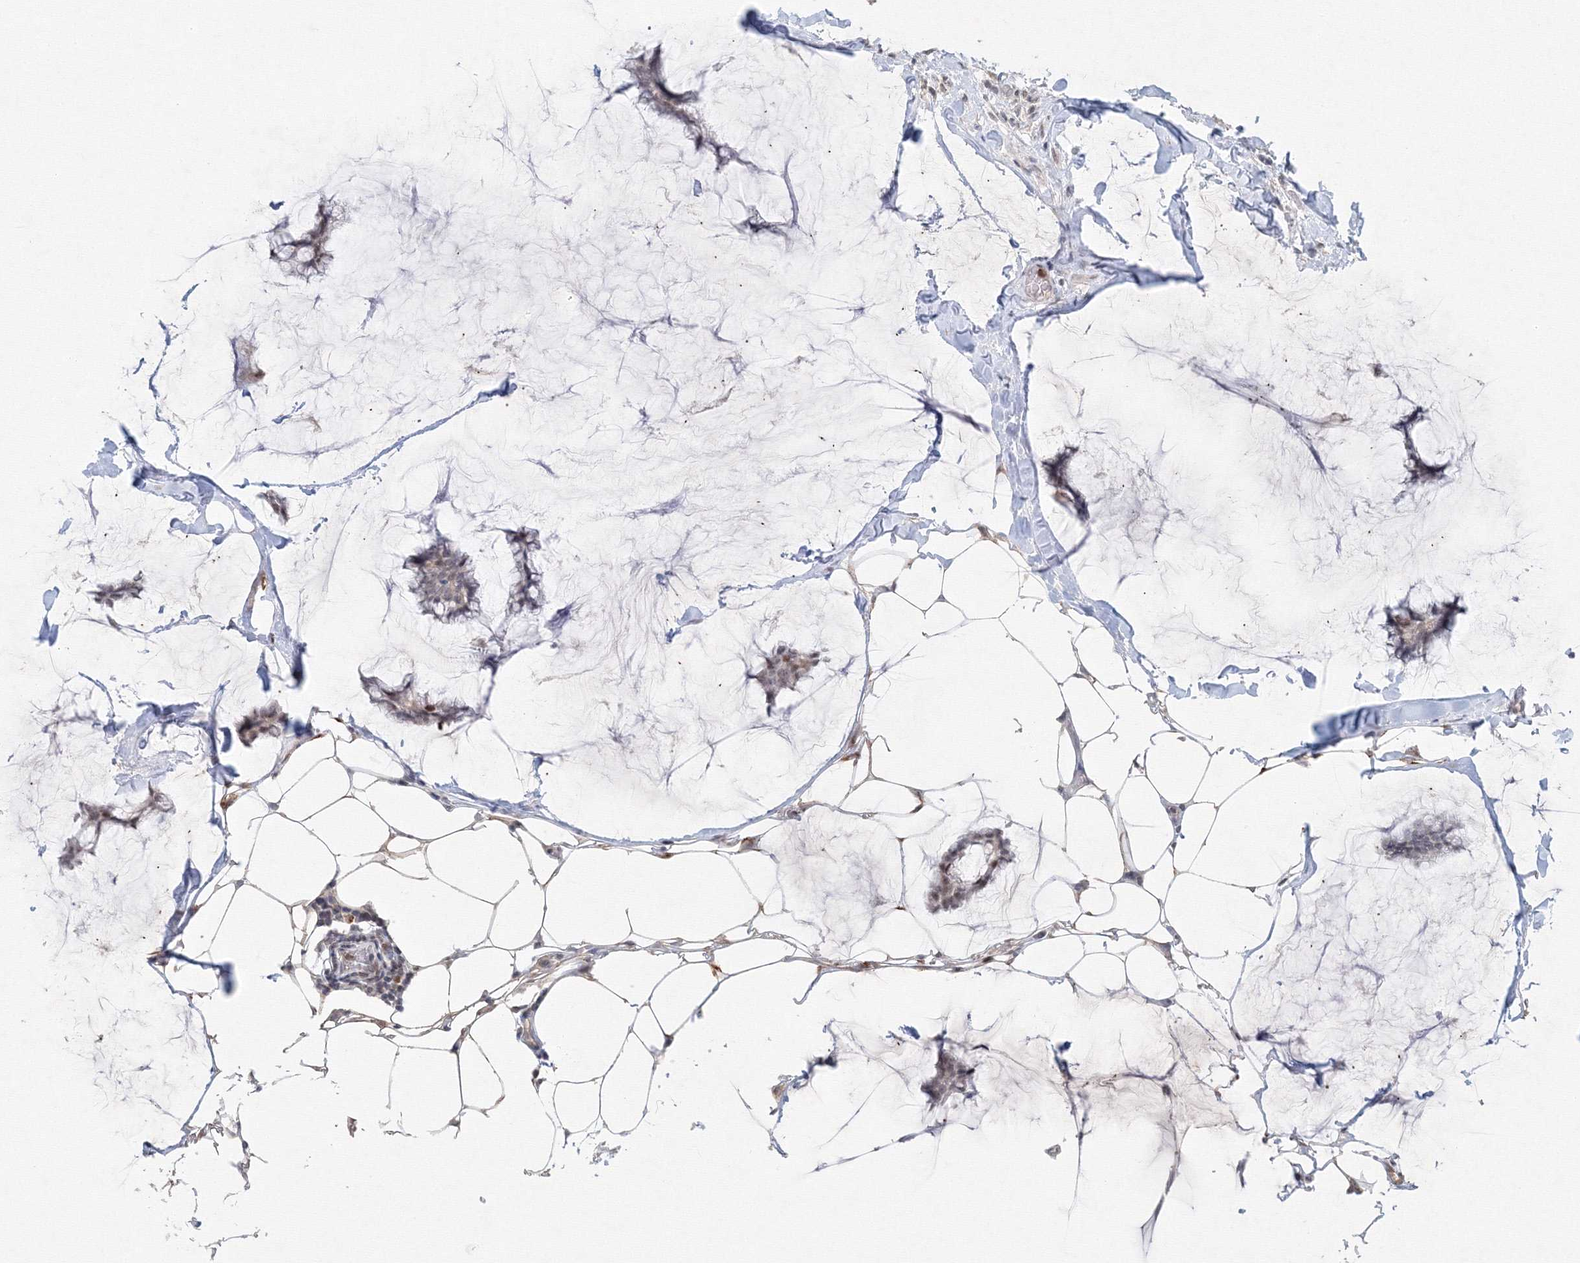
{"staining": {"intensity": "negative", "quantity": "none", "location": "none"}, "tissue": "breast cancer", "cell_type": "Tumor cells", "image_type": "cancer", "snomed": [{"axis": "morphology", "description": "Duct carcinoma"}, {"axis": "topography", "description": "Breast"}], "caption": "Tumor cells are negative for brown protein staining in breast cancer.", "gene": "KIF4A", "patient": {"sex": "female", "age": 93}}